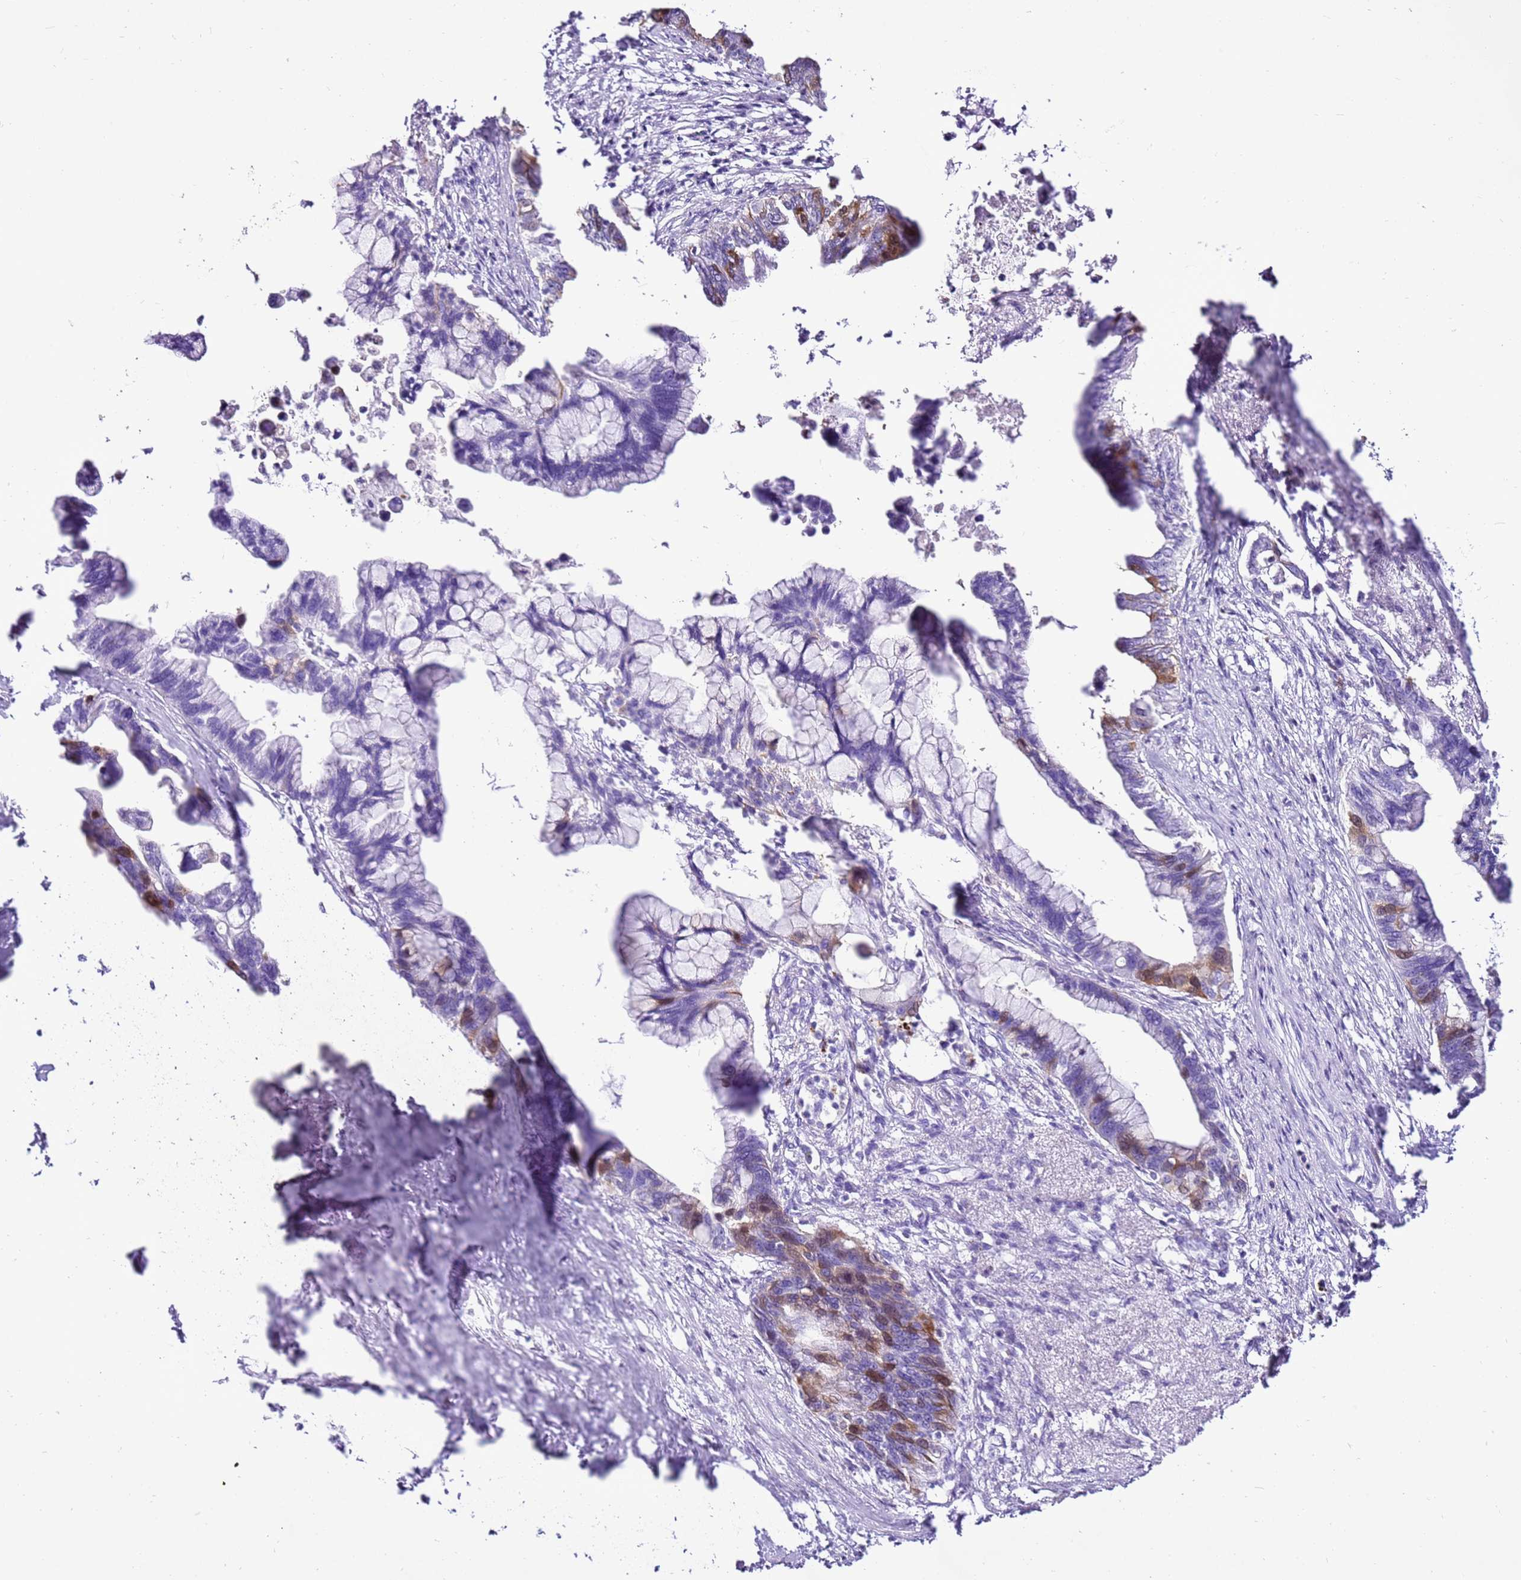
{"staining": {"intensity": "moderate", "quantity": "<25%", "location": "cytoplasmic/membranous"}, "tissue": "pancreatic cancer", "cell_type": "Tumor cells", "image_type": "cancer", "snomed": [{"axis": "morphology", "description": "Adenocarcinoma, NOS"}, {"axis": "topography", "description": "Pancreas"}], "caption": "Immunohistochemistry micrograph of neoplastic tissue: pancreatic cancer stained using immunohistochemistry displays low levels of moderate protein expression localized specifically in the cytoplasmic/membranous of tumor cells, appearing as a cytoplasmic/membranous brown color.", "gene": "SPC25", "patient": {"sex": "female", "age": 83}}